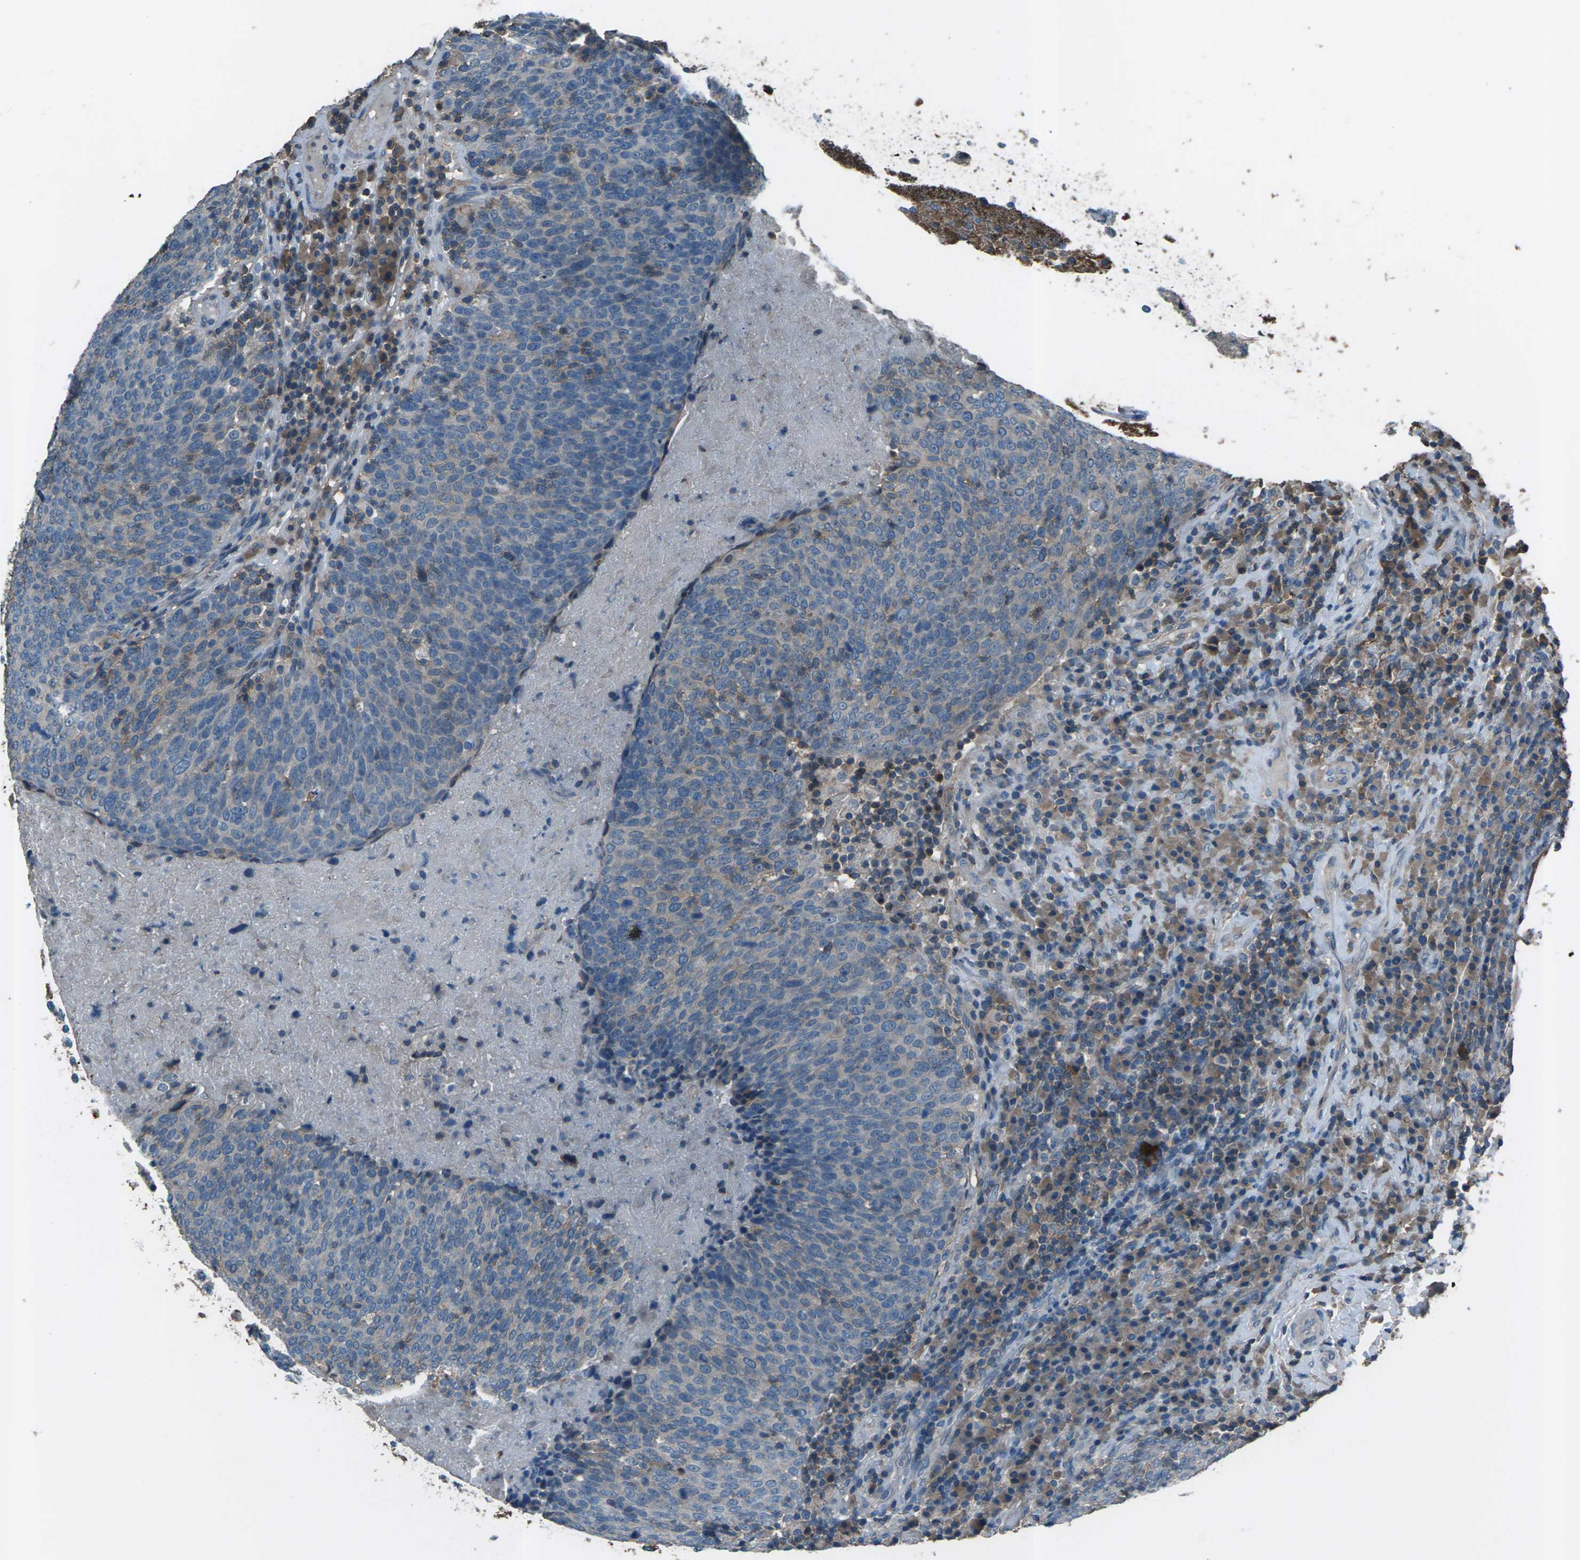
{"staining": {"intensity": "weak", "quantity": "25%-75%", "location": "cytoplasmic/membranous"}, "tissue": "head and neck cancer", "cell_type": "Tumor cells", "image_type": "cancer", "snomed": [{"axis": "morphology", "description": "Squamous cell carcinoma, NOS"}, {"axis": "morphology", "description": "Squamous cell carcinoma, metastatic, NOS"}, {"axis": "topography", "description": "Lymph node"}, {"axis": "topography", "description": "Head-Neck"}], "caption": "The immunohistochemical stain shows weak cytoplasmic/membranous staining in tumor cells of head and neck cancer tissue.", "gene": "CMTM4", "patient": {"sex": "male", "age": 62}}